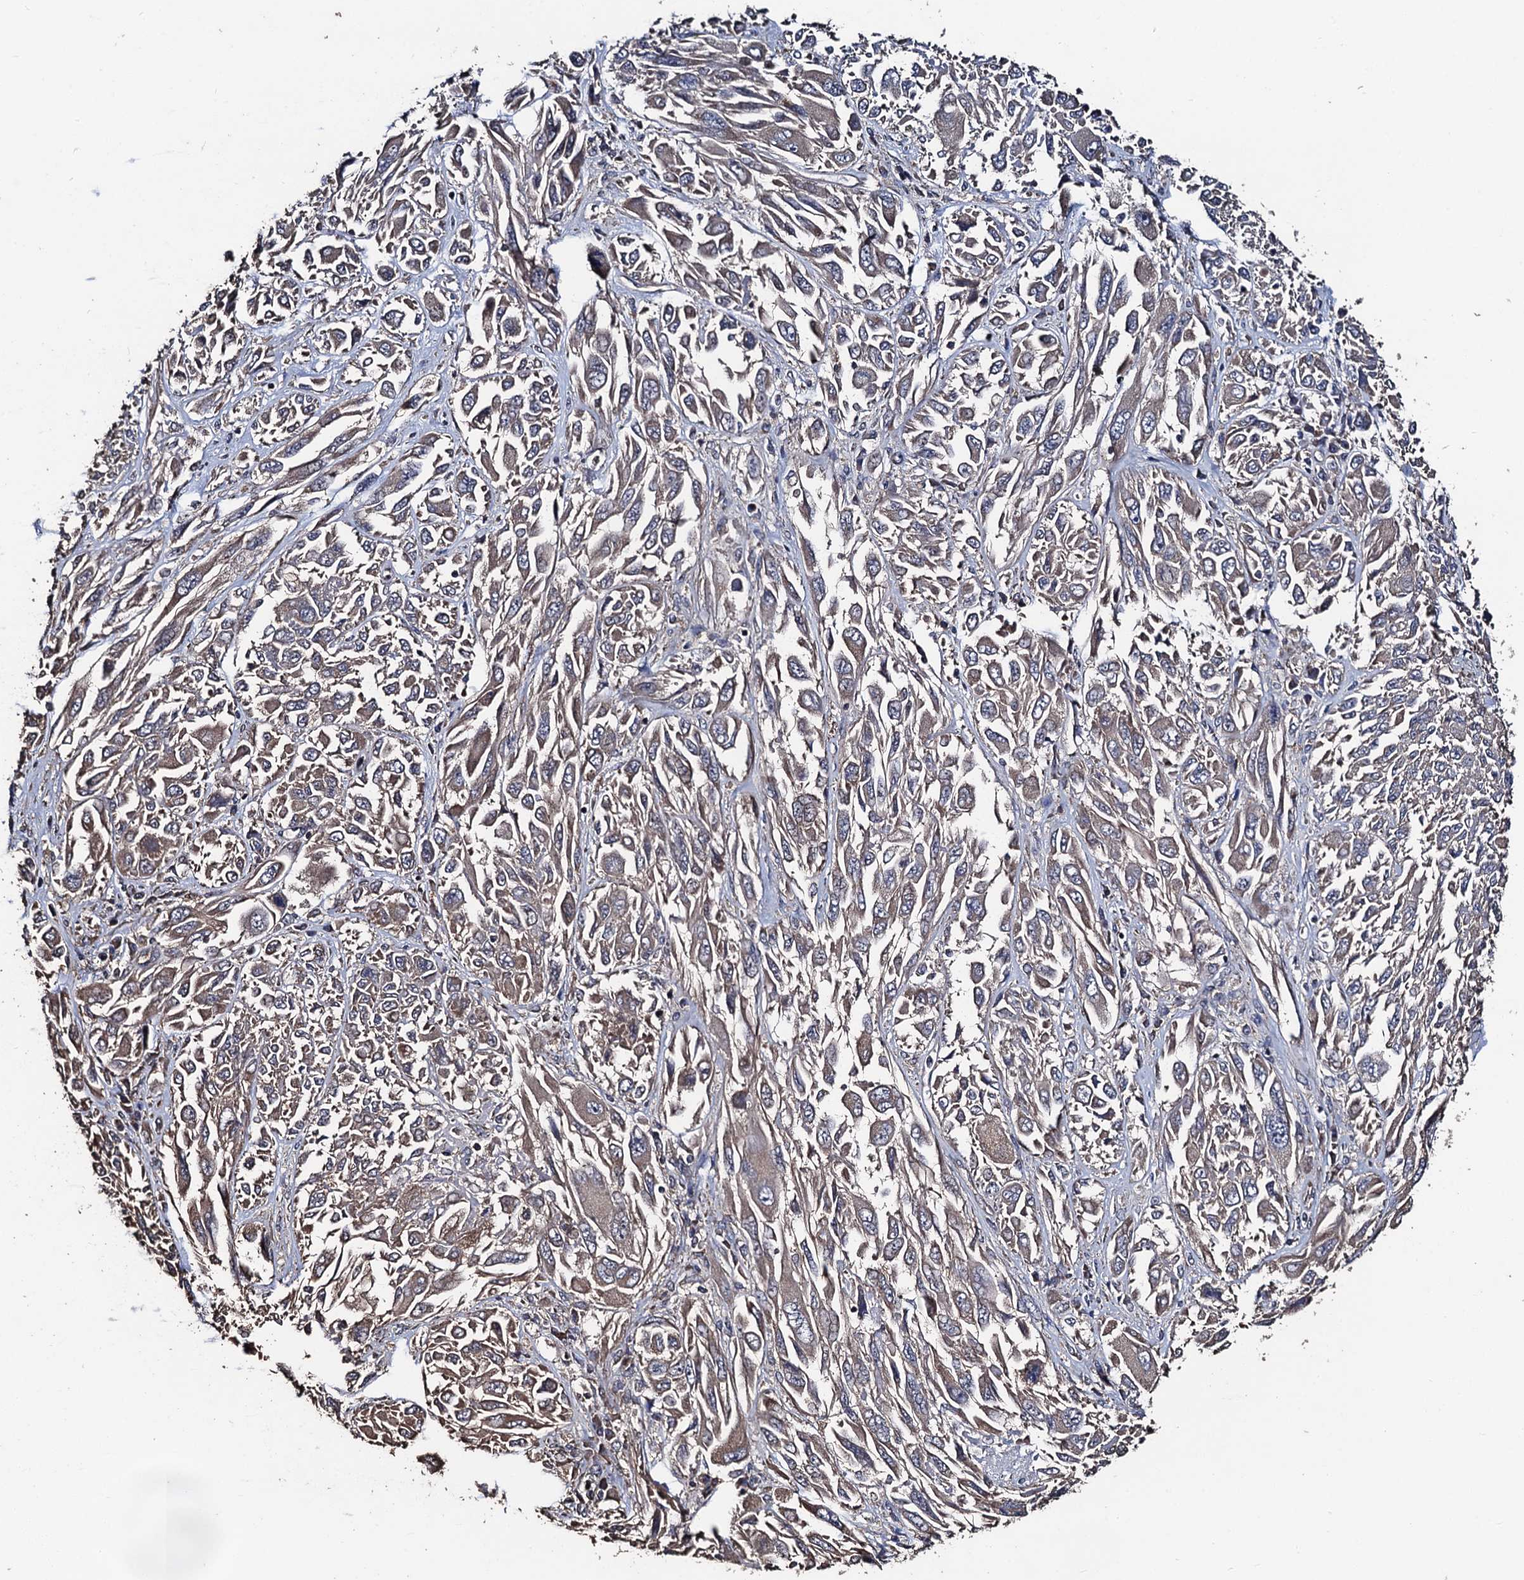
{"staining": {"intensity": "weak", "quantity": ">75%", "location": "cytoplasmic/membranous"}, "tissue": "melanoma", "cell_type": "Tumor cells", "image_type": "cancer", "snomed": [{"axis": "morphology", "description": "Malignant melanoma, NOS"}, {"axis": "topography", "description": "Skin"}], "caption": "A low amount of weak cytoplasmic/membranous expression is seen in about >75% of tumor cells in melanoma tissue. (IHC, brightfield microscopy, high magnification).", "gene": "PPTC7", "patient": {"sex": "female", "age": 91}}